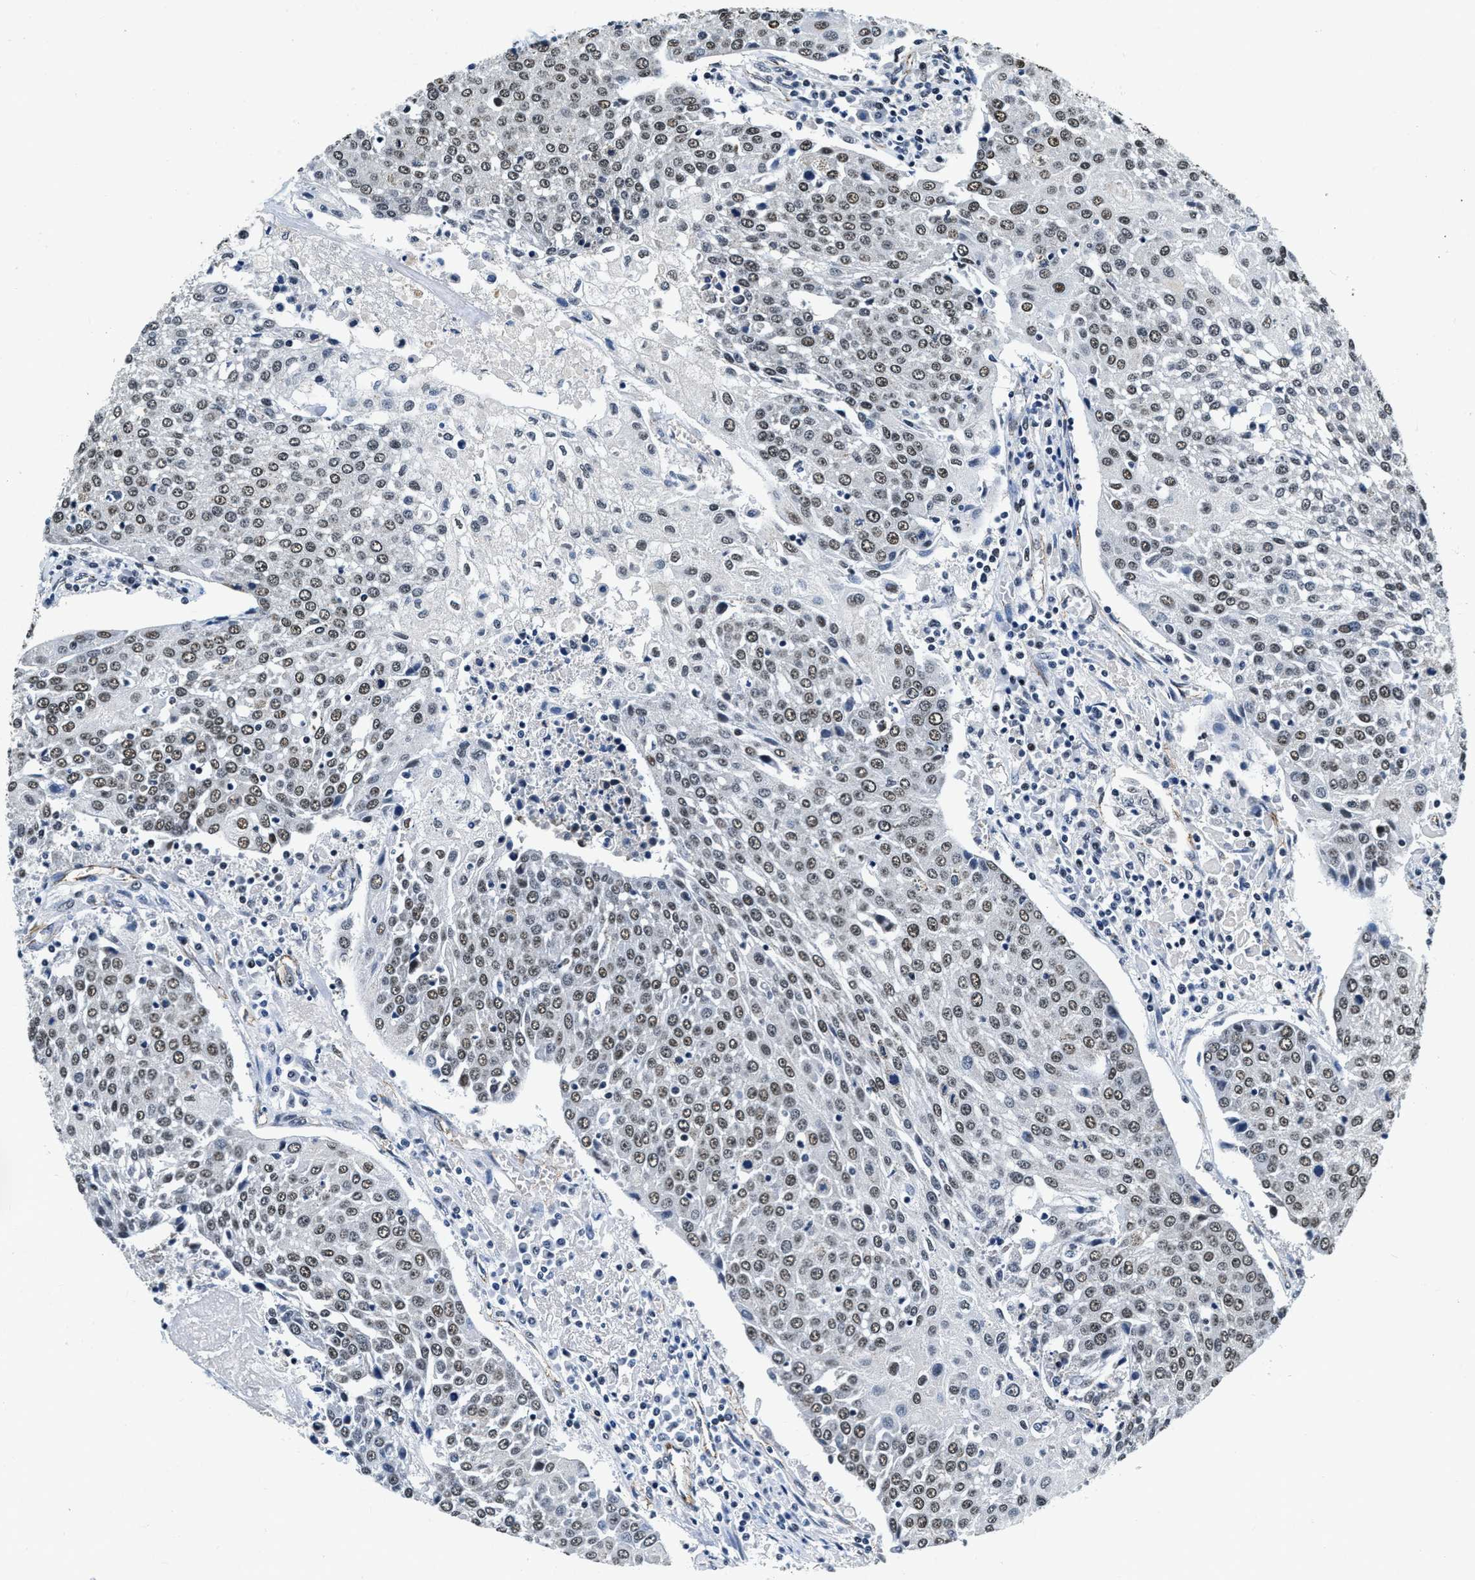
{"staining": {"intensity": "weak", "quantity": ">75%", "location": "nuclear"}, "tissue": "urothelial cancer", "cell_type": "Tumor cells", "image_type": "cancer", "snomed": [{"axis": "morphology", "description": "Urothelial carcinoma, High grade"}, {"axis": "topography", "description": "Urinary bladder"}], "caption": "Urothelial cancer stained with a protein marker demonstrates weak staining in tumor cells.", "gene": "CCNE1", "patient": {"sex": "female", "age": 85}}